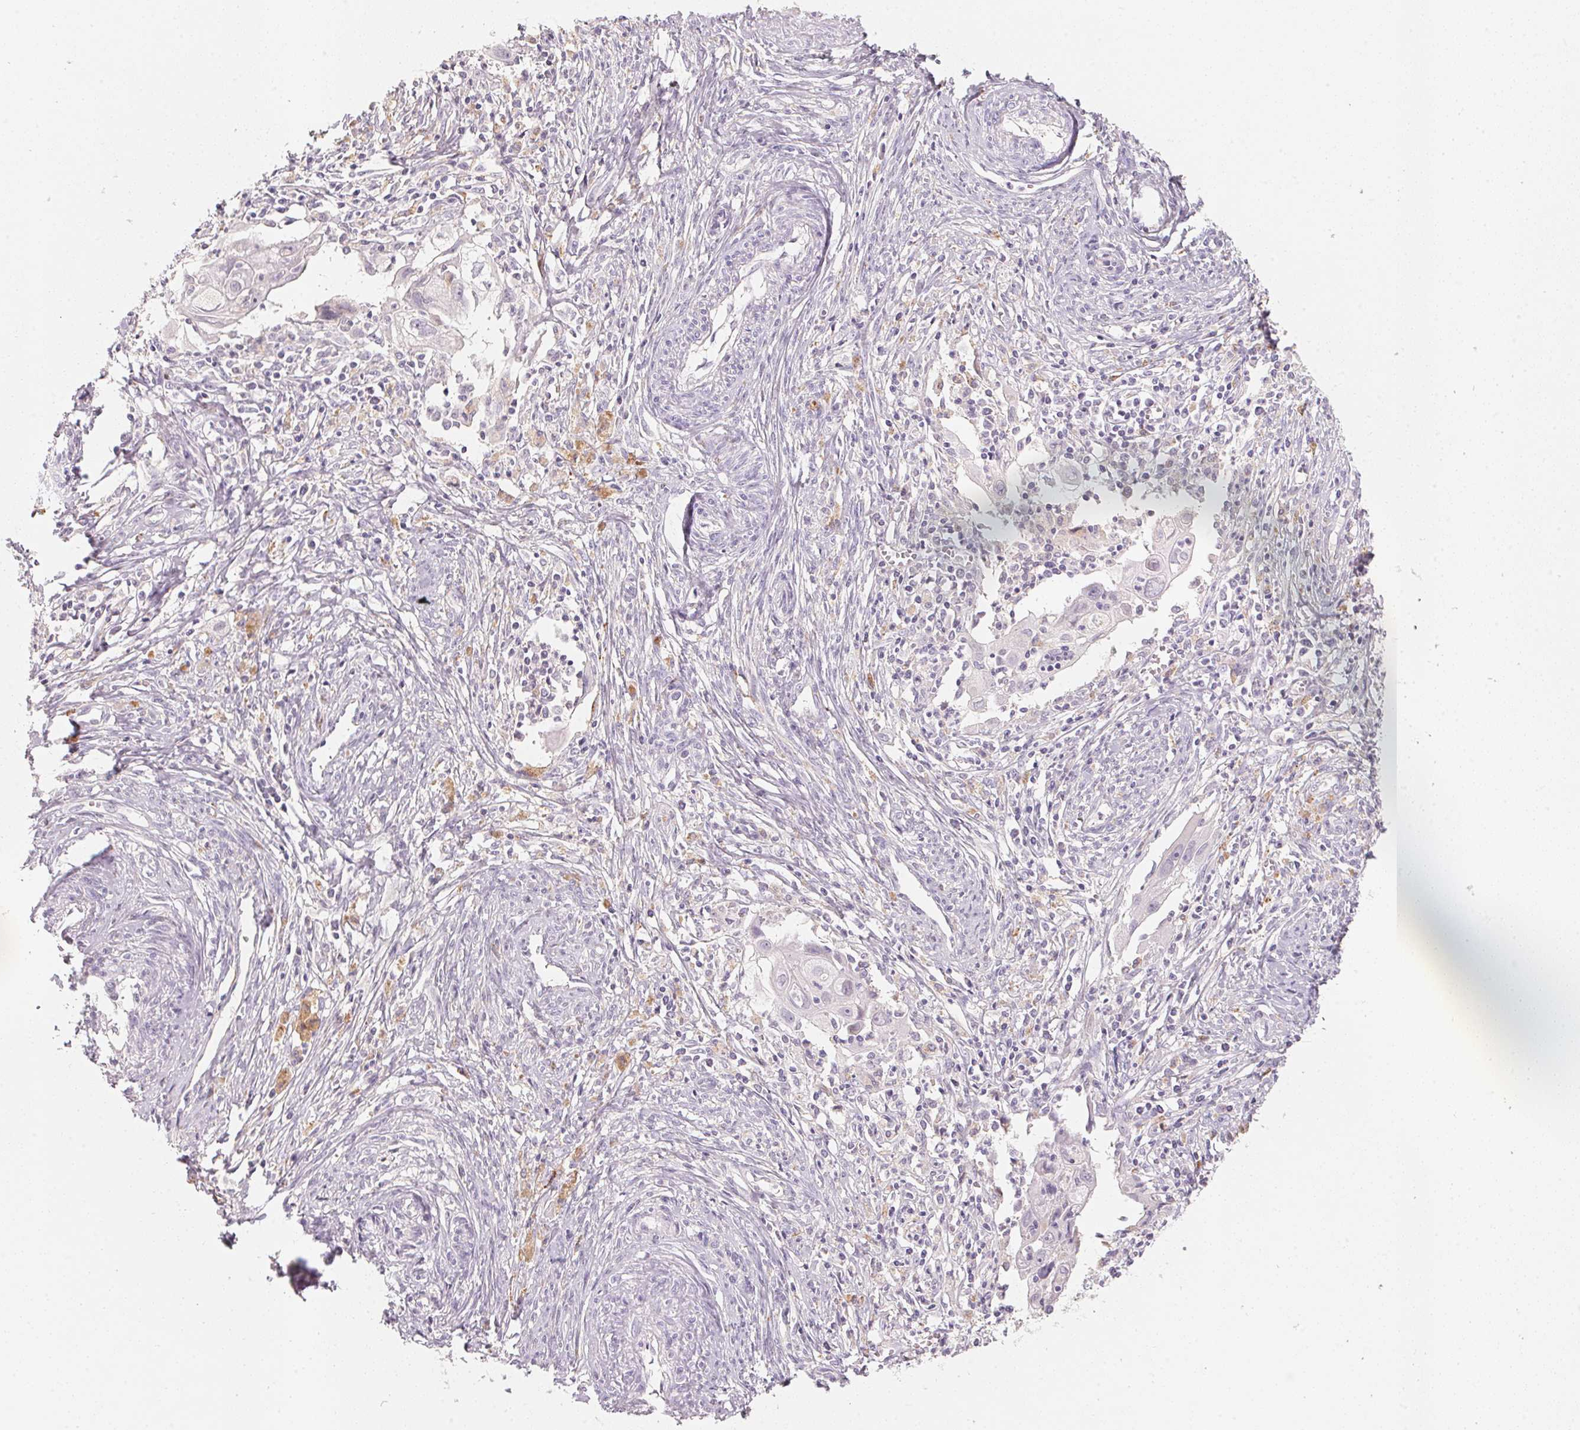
{"staining": {"intensity": "negative", "quantity": "none", "location": "none"}, "tissue": "cervical cancer", "cell_type": "Tumor cells", "image_type": "cancer", "snomed": [{"axis": "morphology", "description": "Squamous cell carcinoma, NOS"}, {"axis": "topography", "description": "Cervix"}], "caption": "Immunohistochemistry (IHC) micrograph of cervical squamous cell carcinoma stained for a protein (brown), which displays no staining in tumor cells. The staining is performed using DAB (3,3'-diaminobenzidine) brown chromogen with nuclei counter-stained in using hematoxylin.", "gene": "TREH", "patient": {"sex": "female", "age": 30}}